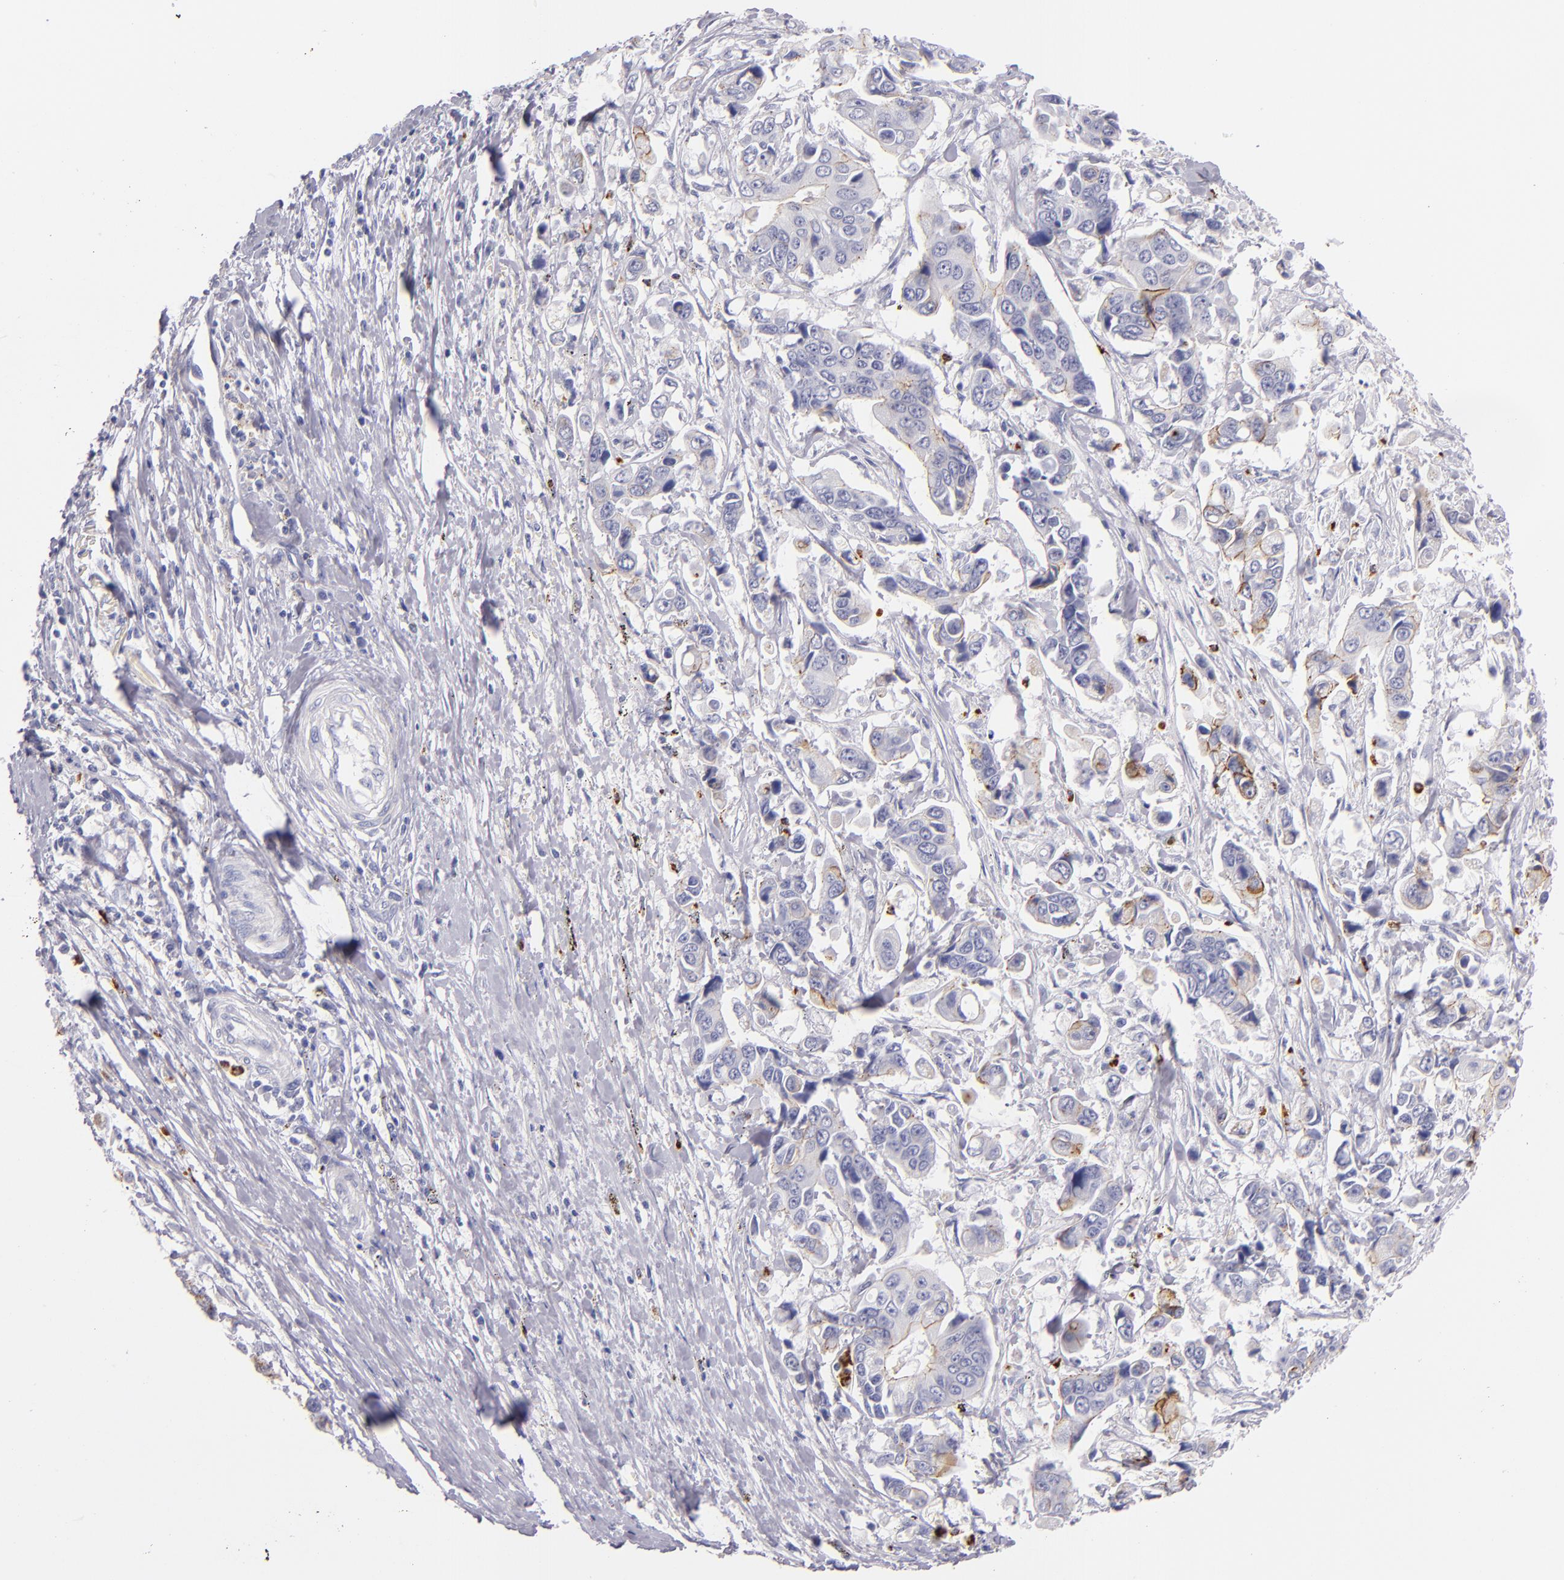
{"staining": {"intensity": "moderate", "quantity": "<25%", "location": "cytoplasmic/membranous"}, "tissue": "stomach cancer", "cell_type": "Tumor cells", "image_type": "cancer", "snomed": [{"axis": "morphology", "description": "Adenocarcinoma, NOS"}, {"axis": "topography", "description": "Stomach, upper"}], "caption": "A brown stain labels moderate cytoplasmic/membranous staining of a protein in human stomach adenocarcinoma tumor cells.", "gene": "CDH3", "patient": {"sex": "male", "age": 80}}